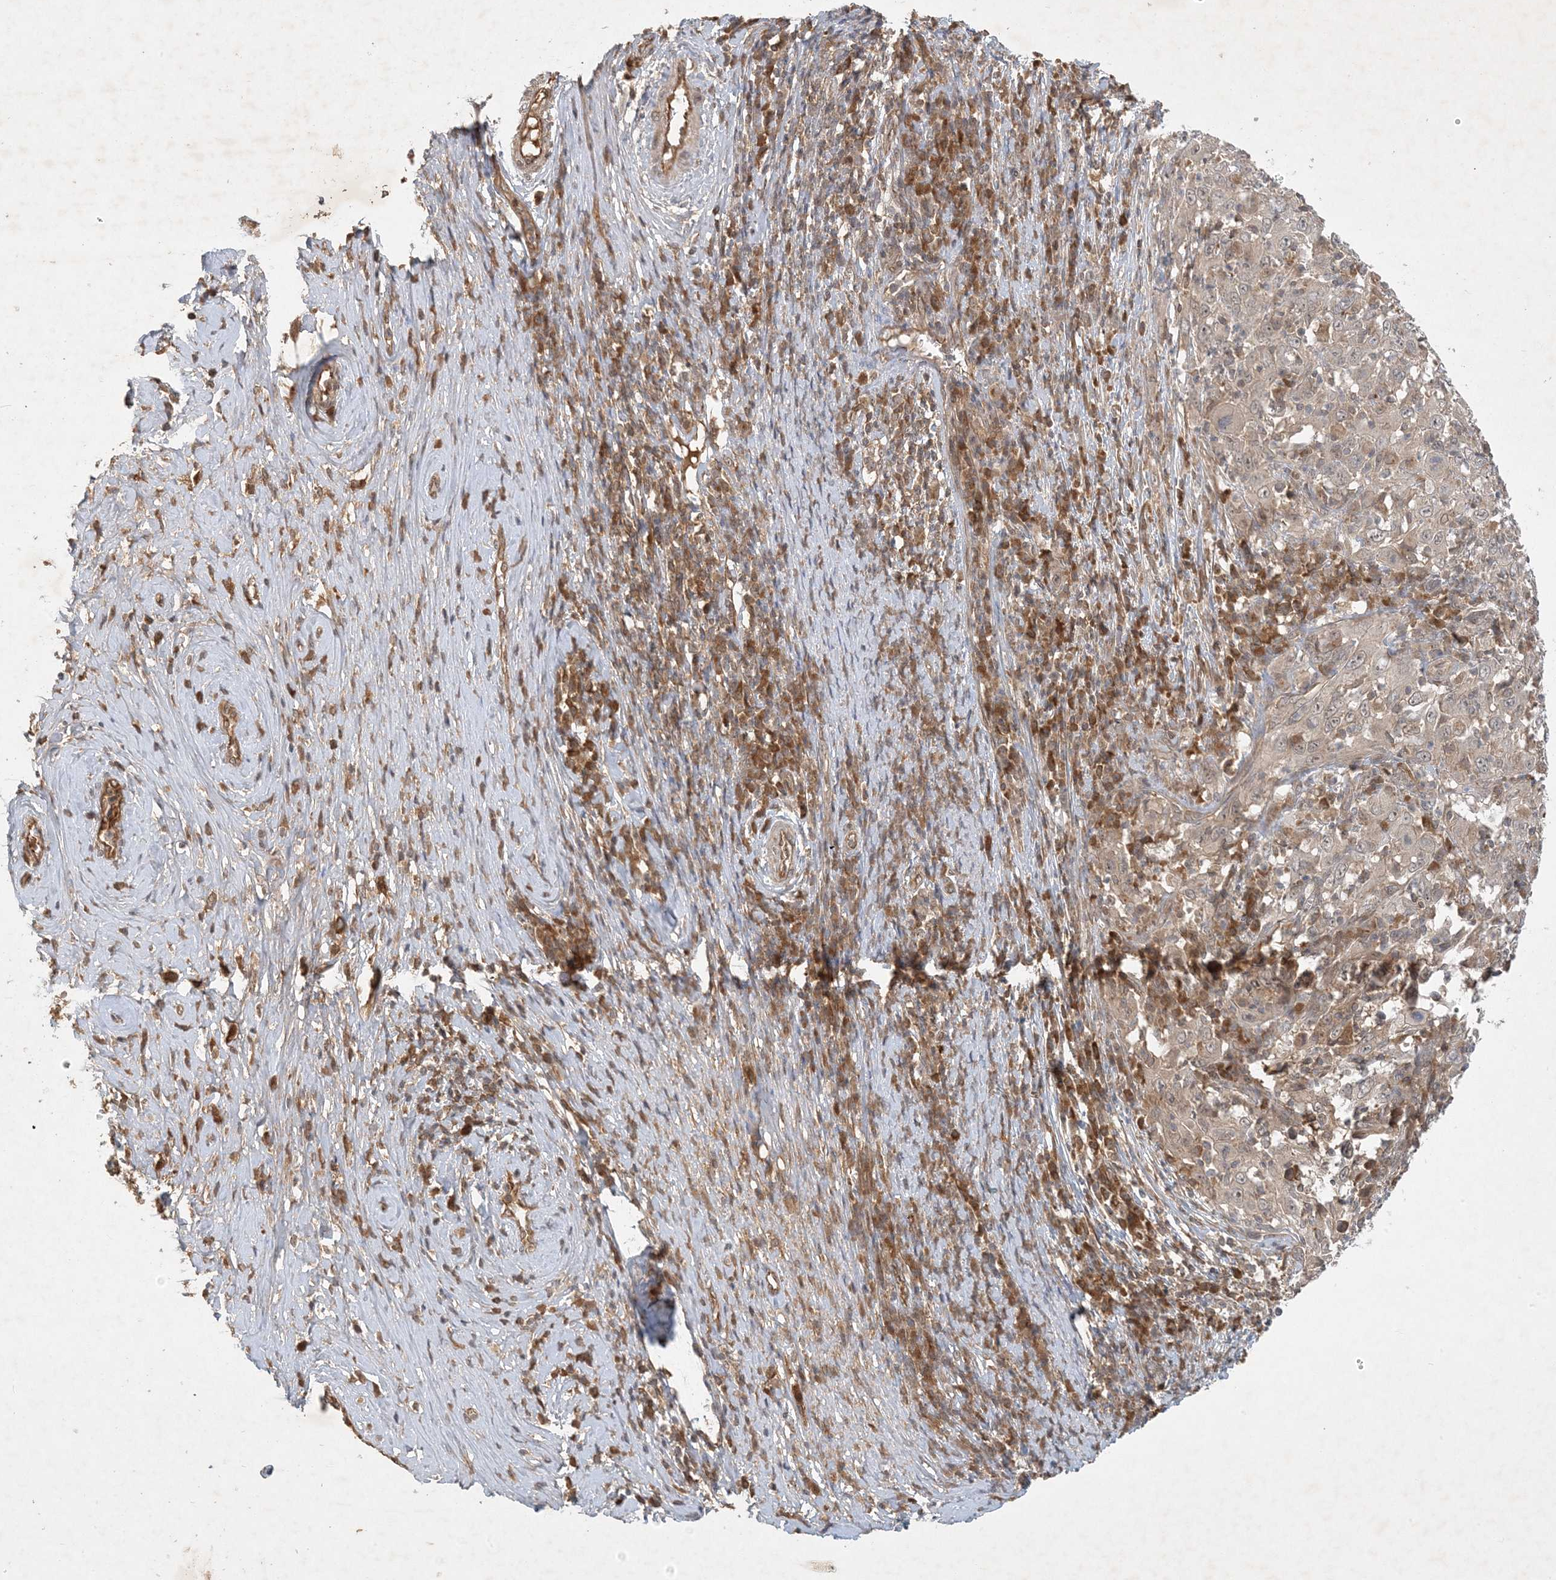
{"staining": {"intensity": "moderate", "quantity": "<25%", "location": "cytoplasmic/membranous,nuclear"}, "tissue": "cervical cancer", "cell_type": "Tumor cells", "image_type": "cancer", "snomed": [{"axis": "morphology", "description": "Squamous cell carcinoma, NOS"}, {"axis": "topography", "description": "Cervix"}], "caption": "This image reveals immunohistochemistry staining of human cervical squamous cell carcinoma, with low moderate cytoplasmic/membranous and nuclear expression in about <25% of tumor cells.", "gene": "ZCCHC4", "patient": {"sex": "female", "age": 46}}